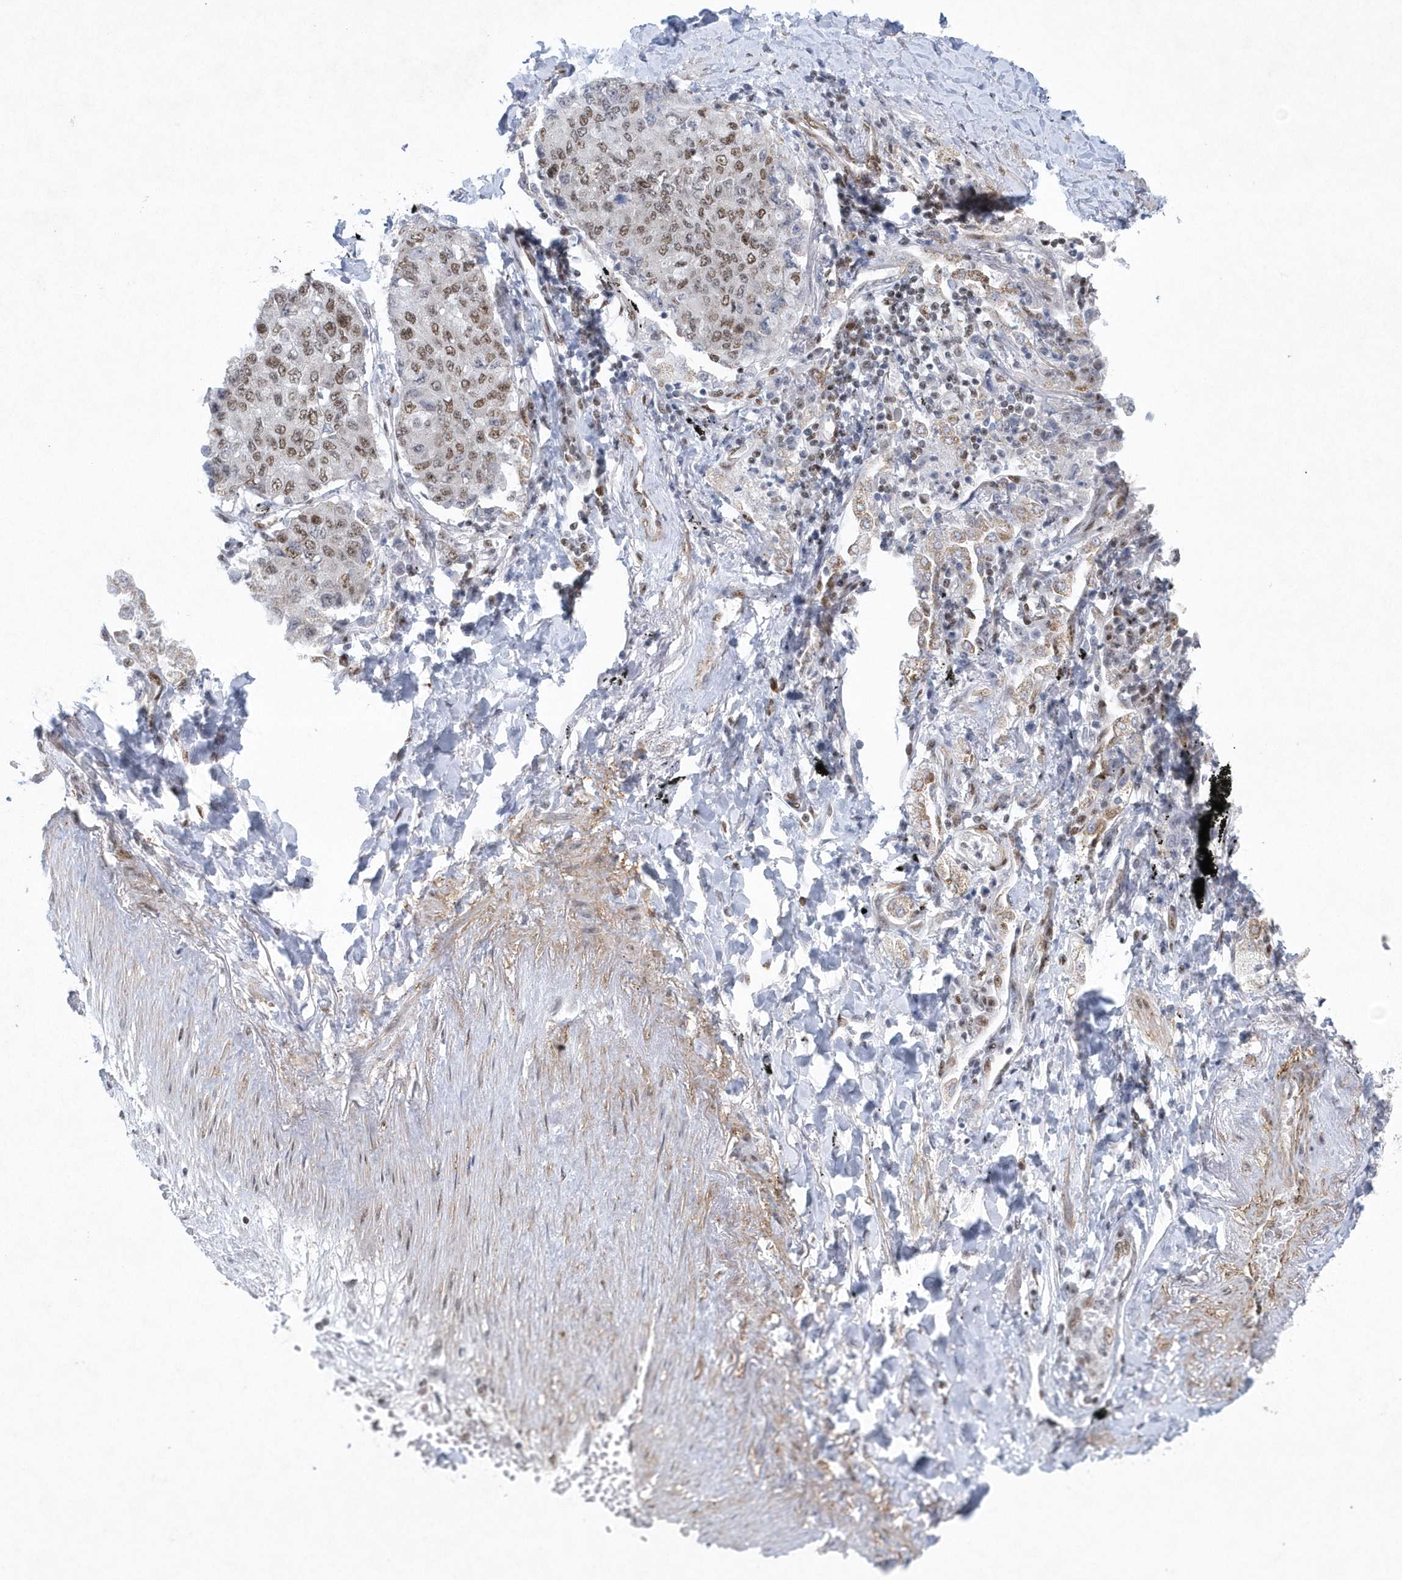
{"staining": {"intensity": "moderate", "quantity": ">75%", "location": "nuclear"}, "tissue": "lung cancer", "cell_type": "Tumor cells", "image_type": "cancer", "snomed": [{"axis": "morphology", "description": "Squamous cell carcinoma, NOS"}, {"axis": "topography", "description": "Lung"}], "caption": "High-magnification brightfield microscopy of squamous cell carcinoma (lung) stained with DAB (brown) and counterstained with hematoxylin (blue). tumor cells exhibit moderate nuclear staining is appreciated in approximately>75% of cells.", "gene": "DCLRE1A", "patient": {"sex": "male", "age": 74}}